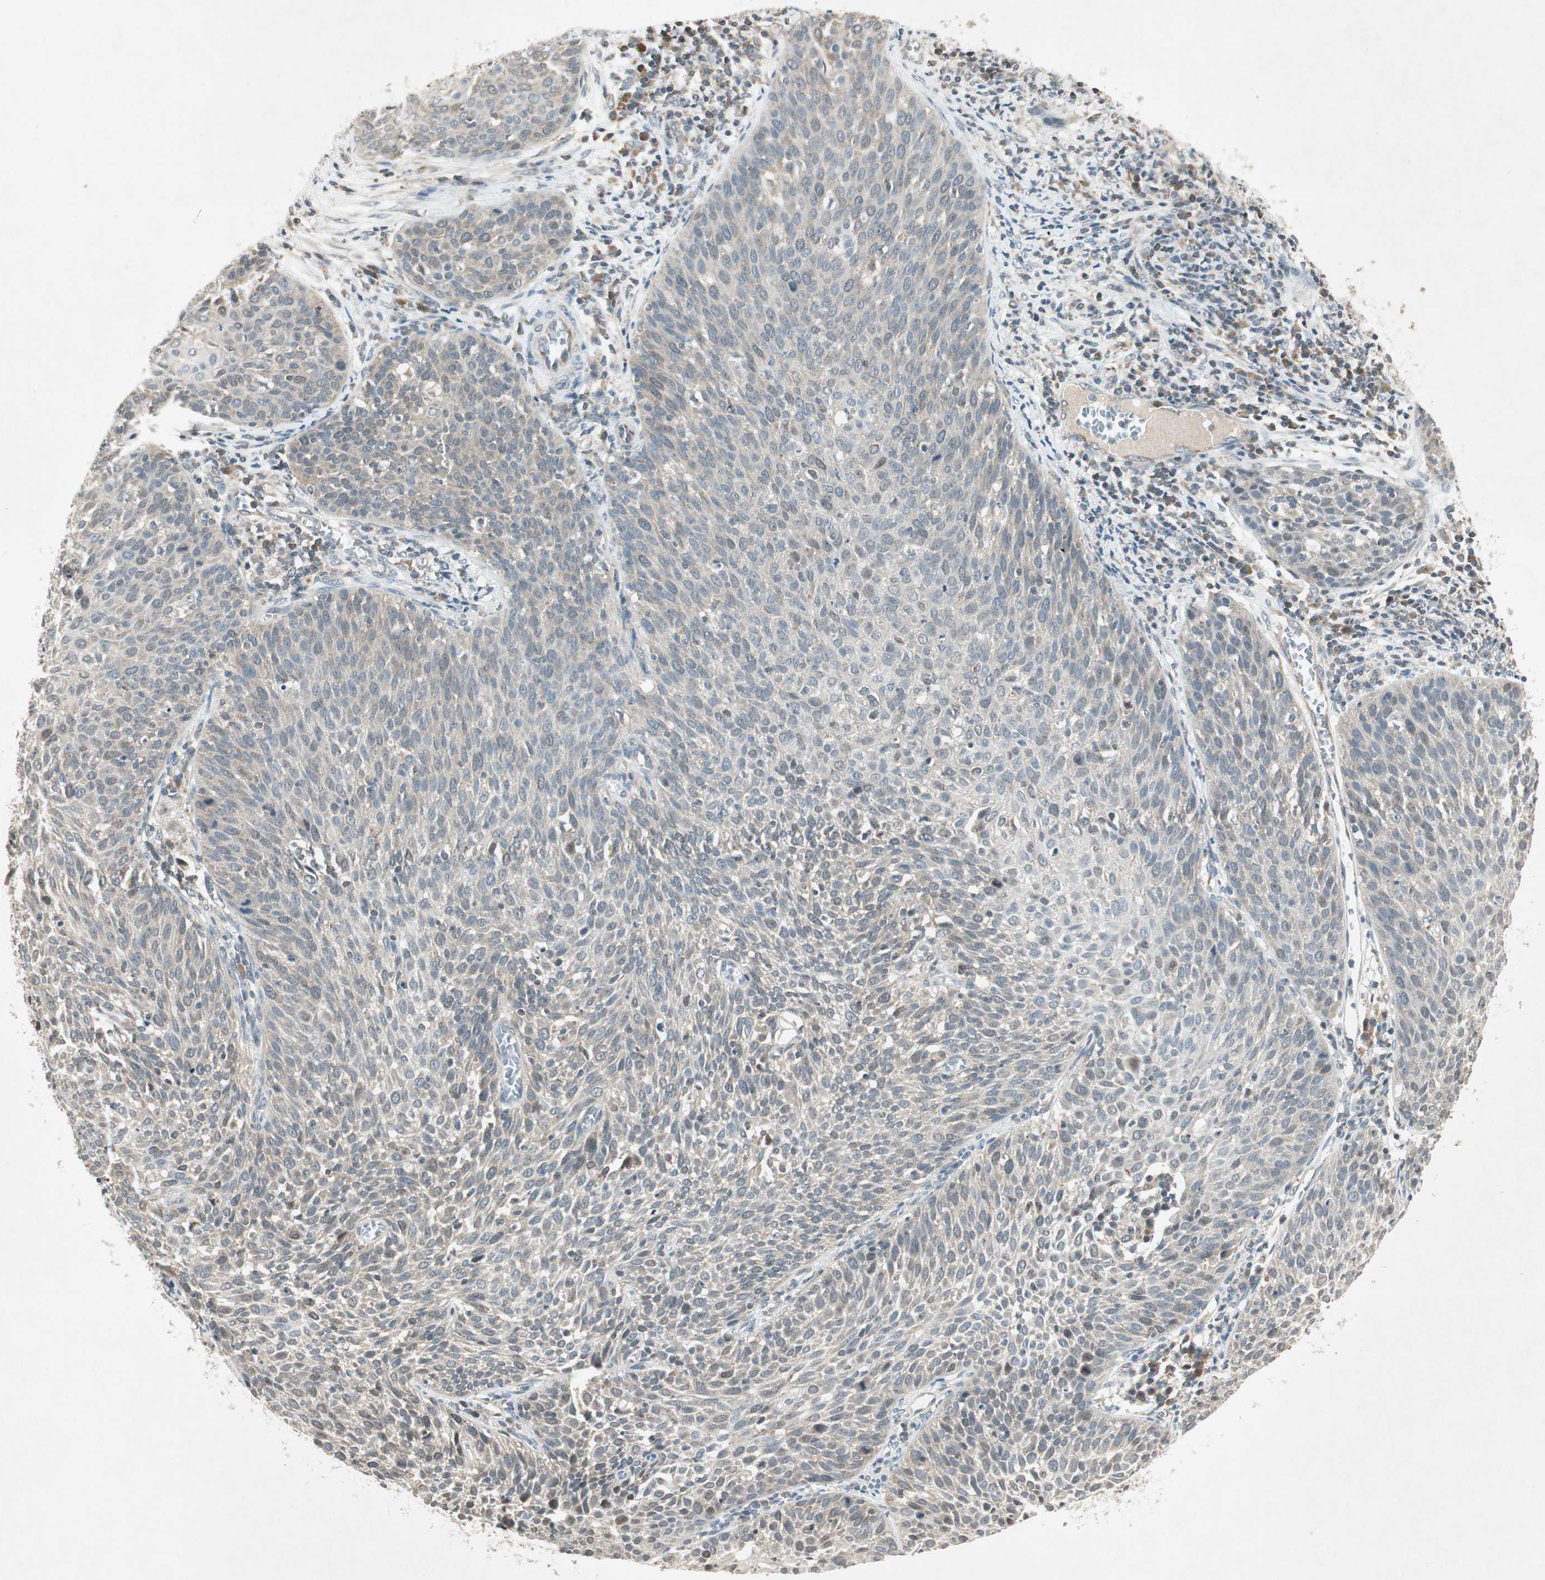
{"staining": {"intensity": "weak", "quantity": "<25%", "location": "cytoplasmic/membranous"}, "tissue": "cervical cancer", "cell_type": "Tumor cells", "image_type": "cancer", "snomed": [{"axis": "morphology", "description": "Squamous cell carcinoma, NOS"}, {"axis": "topography", "description": "Cervix"}], "caption": "Immunohistochemistry histopathology image of neoplastic tissue: human cervical cancer stained with DAB (3,3'-diaminobenzidine) displays no significant protein expression in tumor cells. The staining is performed using DAB brown chromogen with nuclei counter-stained in using hematoxylin.", "gene": "USP2", "patient": {"sex": "female", "age": 38}}